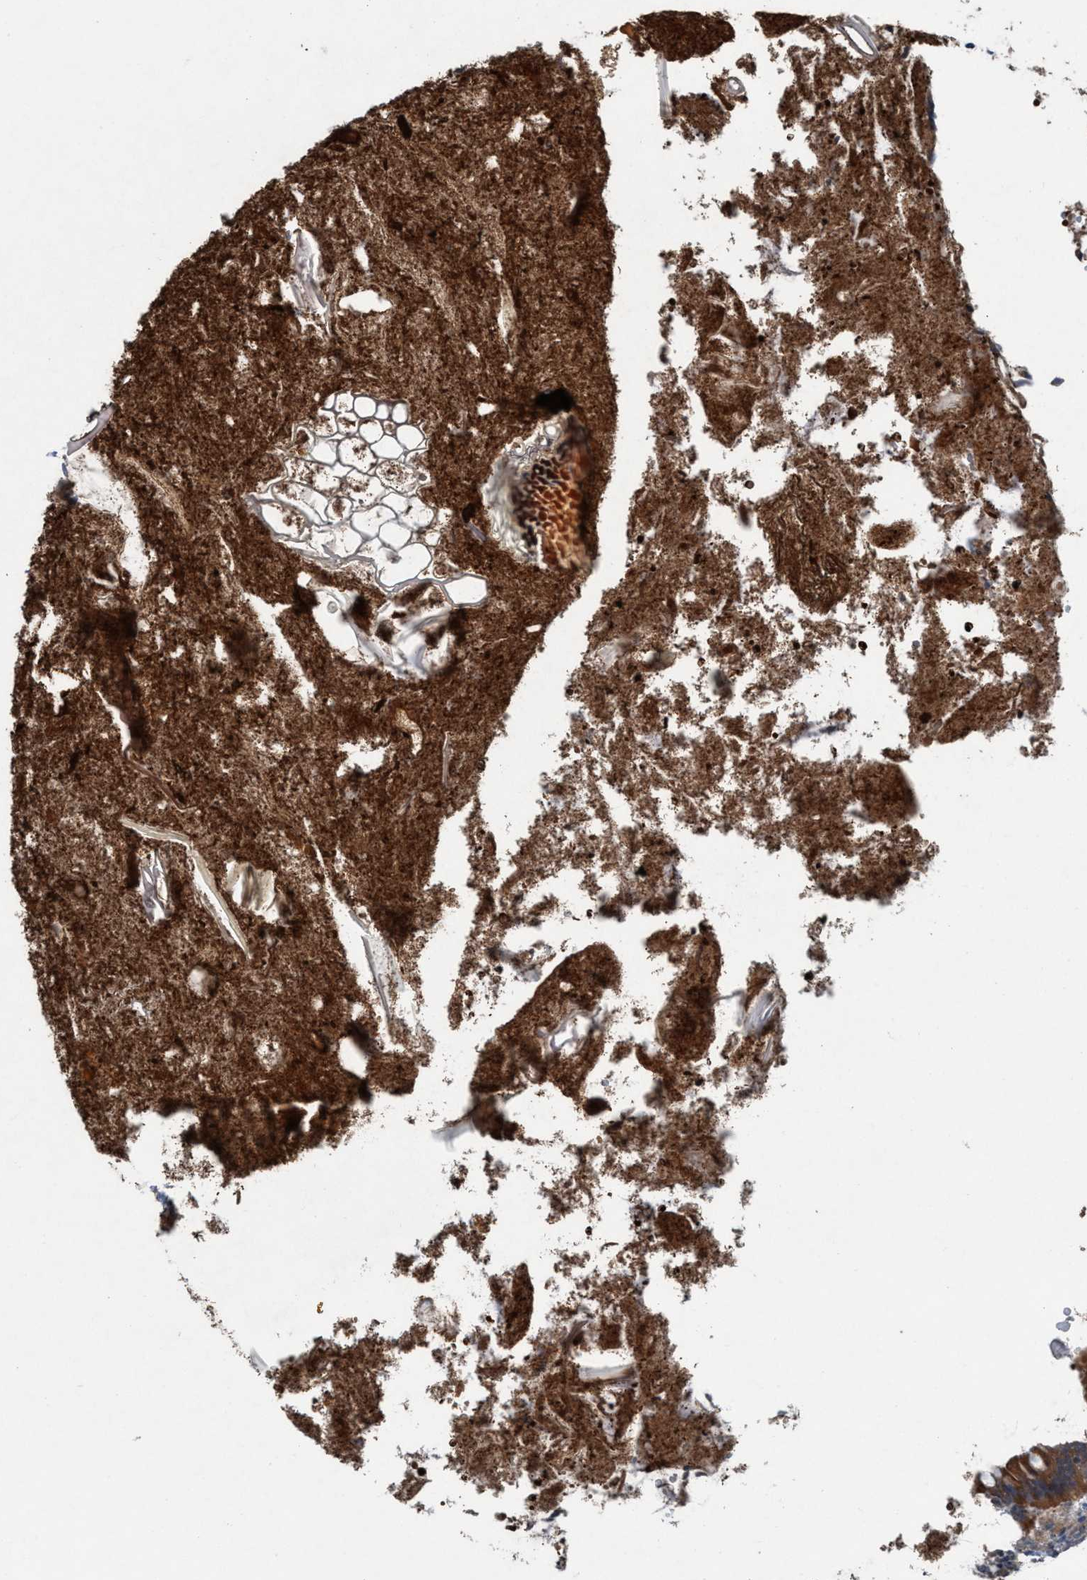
{"staining": {"intensity": "moderate", "quantity": "25%-75%", "location": "cytoplasmic/membranous"}, "tissue": "appendix", "cell_type": "Glandular cells", "image_type": "normal", "snomed": [{"axis": "morphology", "description": "Normal tissue, NOS"}, {"axis": "topography", "description": "Appendix"}], "caption": "A photomicrograph showing moderate cytoplasmic/membranous expression in approximately 25%-75% of glandular cells in benign appendix, as visualized by brown immunohistochemical staining.", "gene": "NISCH", "patient": {"sex": "male", "age": 52}}